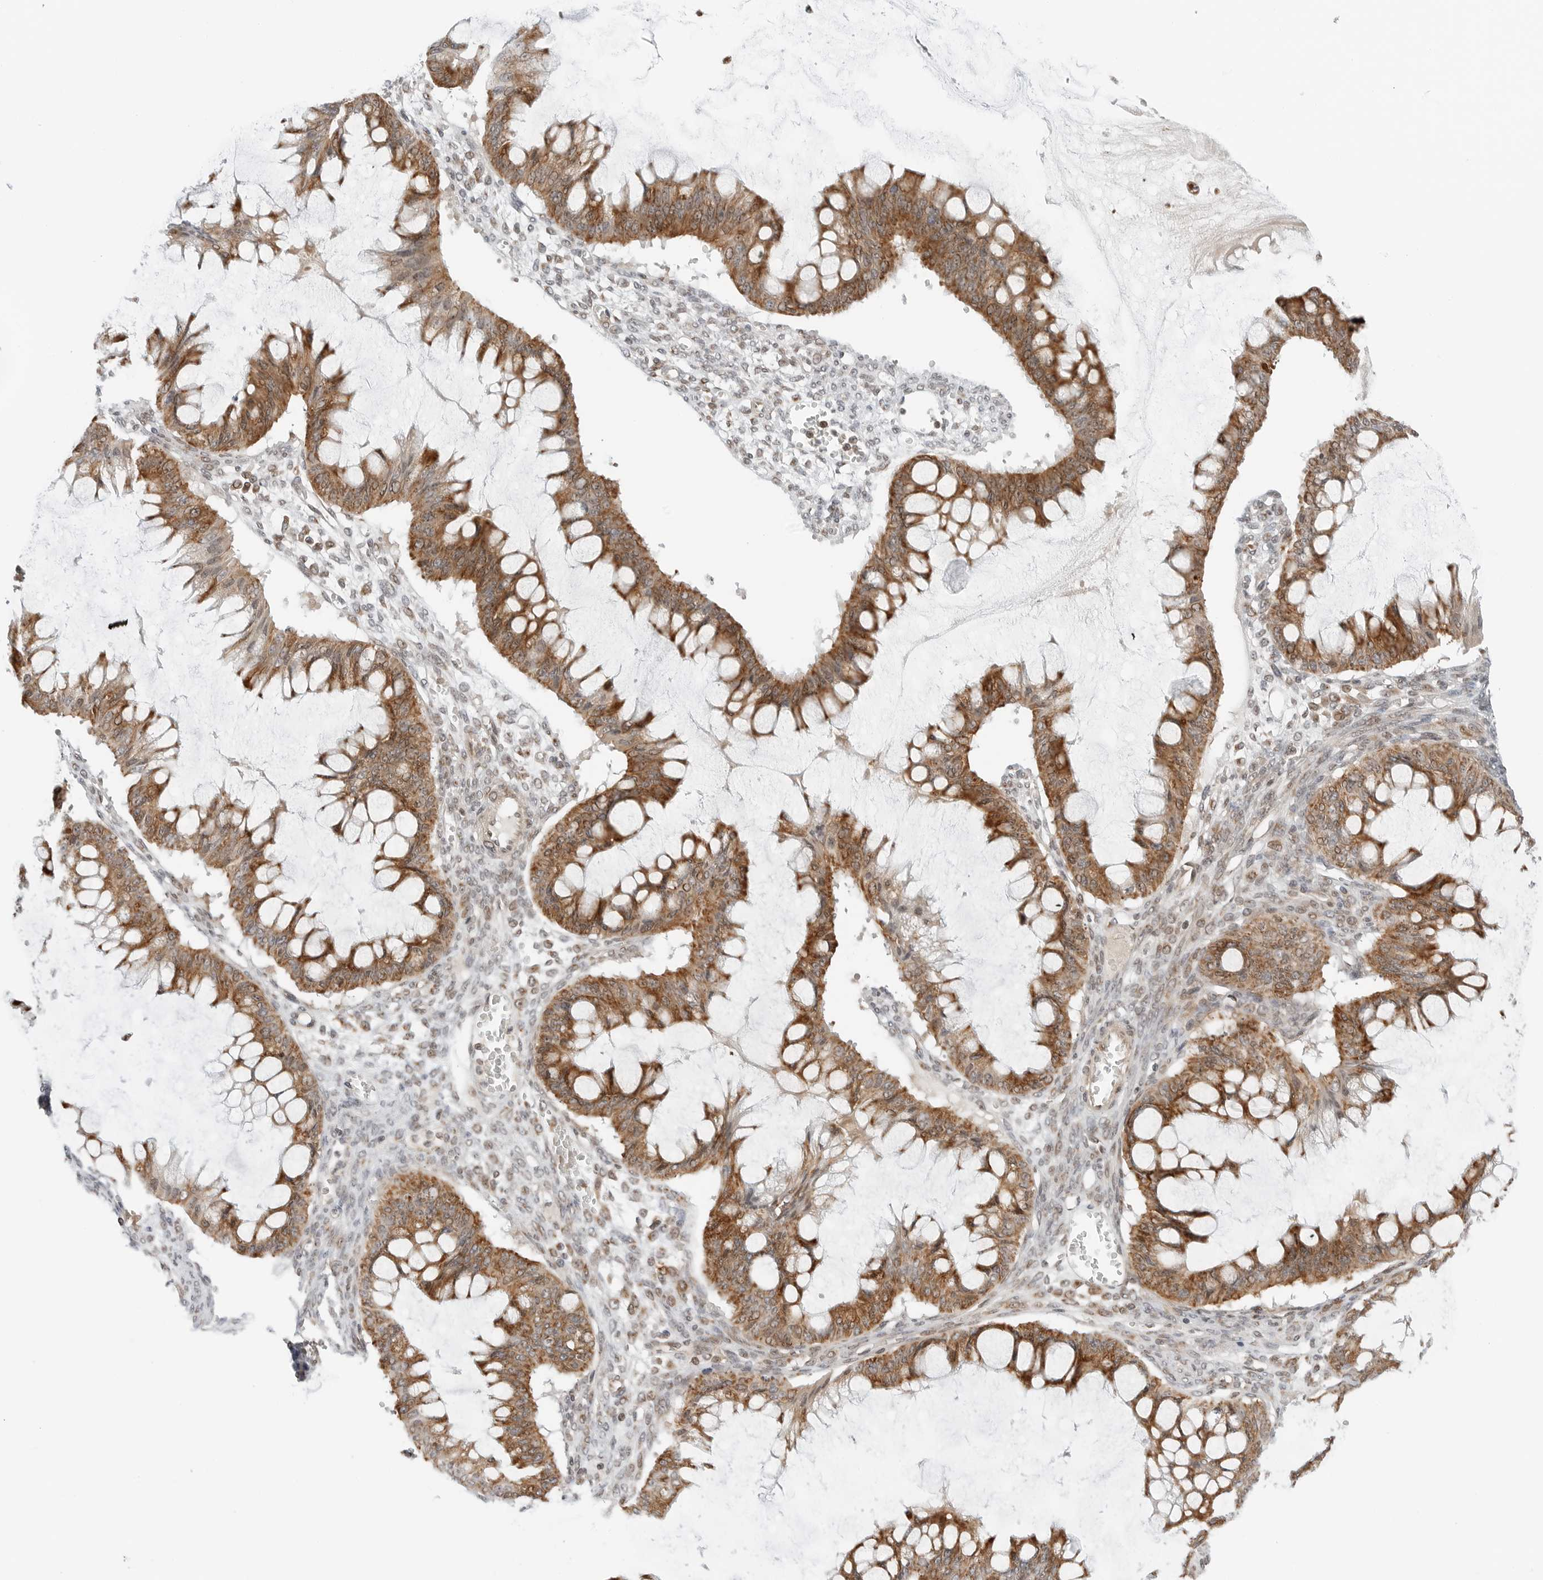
{"staining": {"intensity": "moderate", "quantity": ">75%", "location": "cytoplasmic/membranous"}, "tissue": "ovarian cancer", "cell_type": "Tumor cells", "image_type": "cancer", "snomed": [{"axis": "morphology", "description": "Cystadenocarcinoma, mucinous, NOS"}, {"axis": "topography", "description": "Ovary"}], "caption": "The immunohistochemical stain highlights moderate cytoplasmic/membranous positivity in tumor cells of mucinous cystadenocarcinoma (ovarian) tissue. Nuclei are stained in blue.", "gene": "DYRK4", "patient": {"sex": "female", "age": 73}}